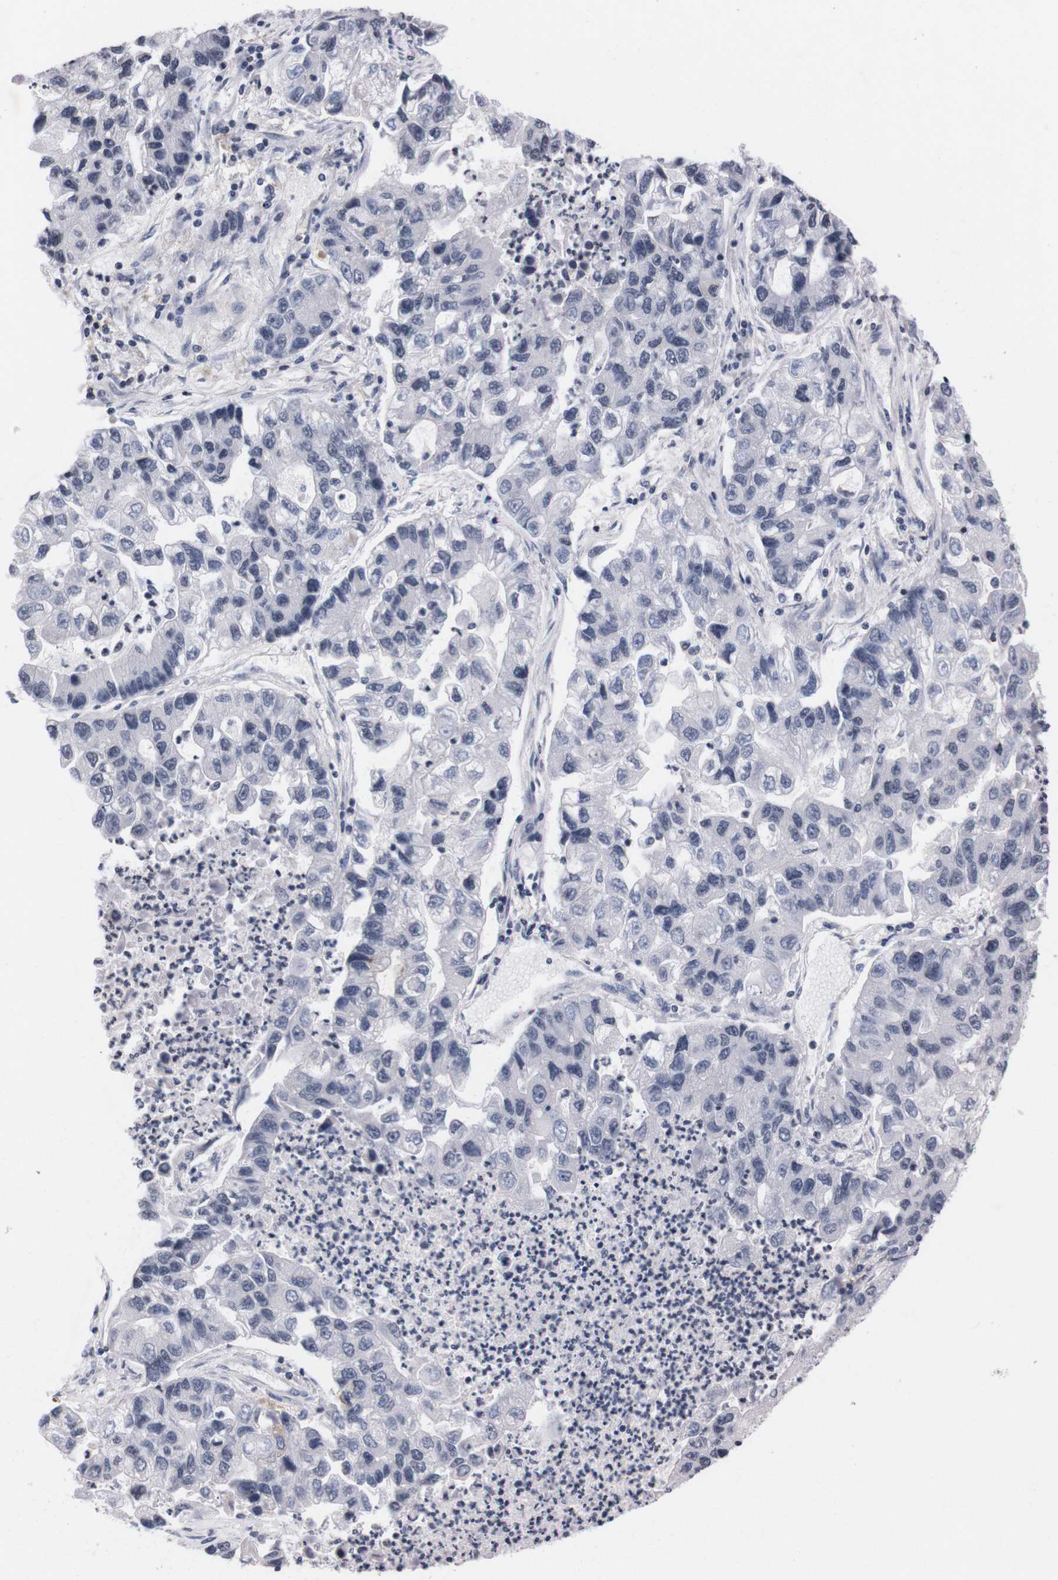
{"staining": {"intensity": "negative", "quantity": "none", "location": "none"}, "tissue": "lung cancer", "cell_type": "Tumor cells", "image_type": "cancer", "snomed": [{"axis": "morphology", "description": "Adenocarcinoma, NOS"}, {"axis": "topography", "description": "Lung"}], "caption": "IHC of human lung cancer (adenocarcinoma) shows no positivity in tumor cells.", "gene": "TNFRSF21", "patient": {"sex": "female", "age": 51}}